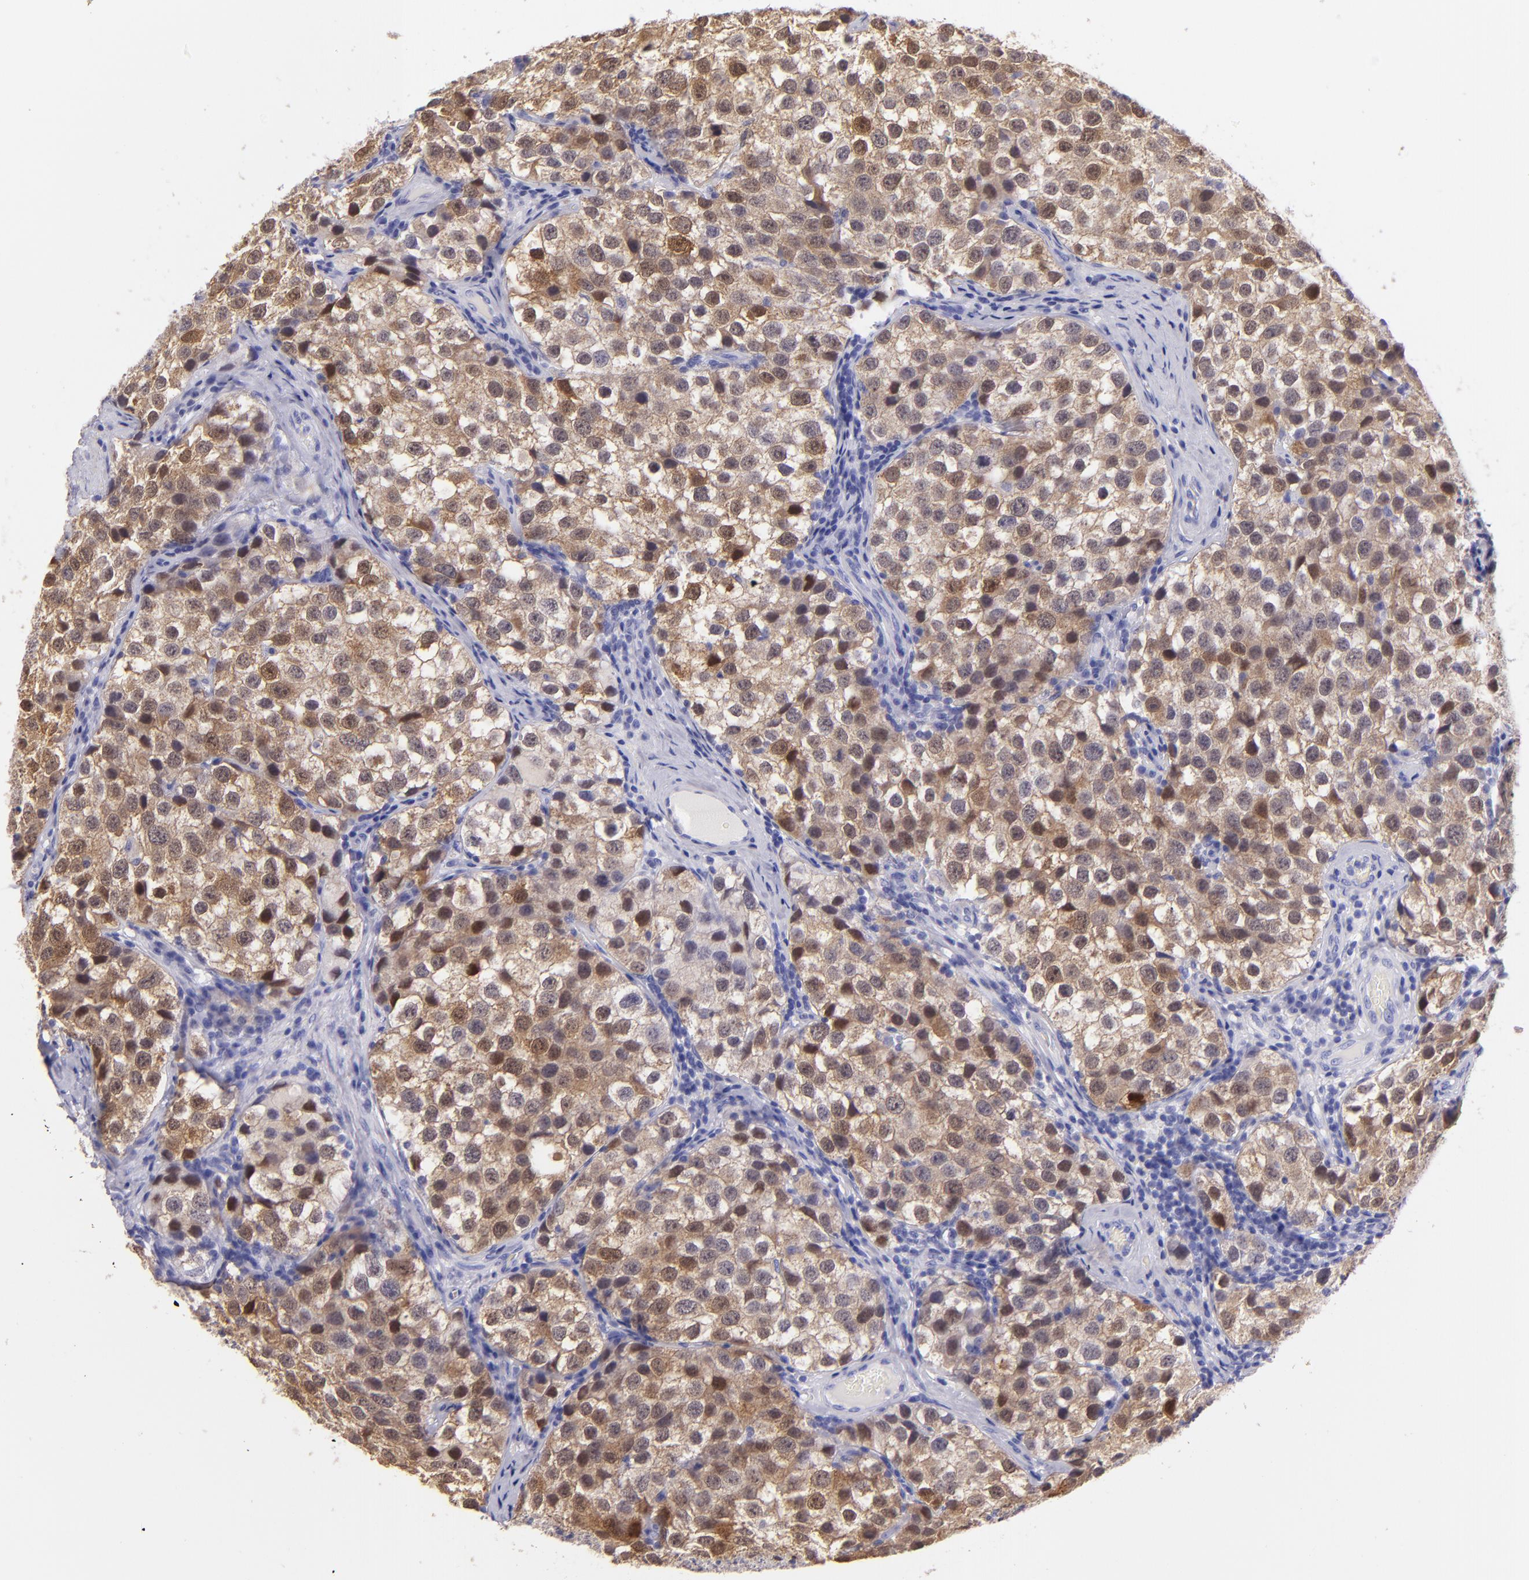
{"staining": {"intensity": "moderate", "quantity": ">75%", "location": "cytoplasmic/membranous"}, "tissue": "testis cancer", "cell_type": "Tumor cells", "image_type": "cancer", "snomed": [{"axis": "morphology", "description": "Seminoma, NOS"}, {"axis": "topography", "description": "Testis"}], "caption": "The immunohistochemical stain shows moderate cytoplasmic/membranous staining in tumor cells of testis cancer (seminoma) tissue.", "gene": "UCHL1", "patient": {"sex": "male", "age": 39}}